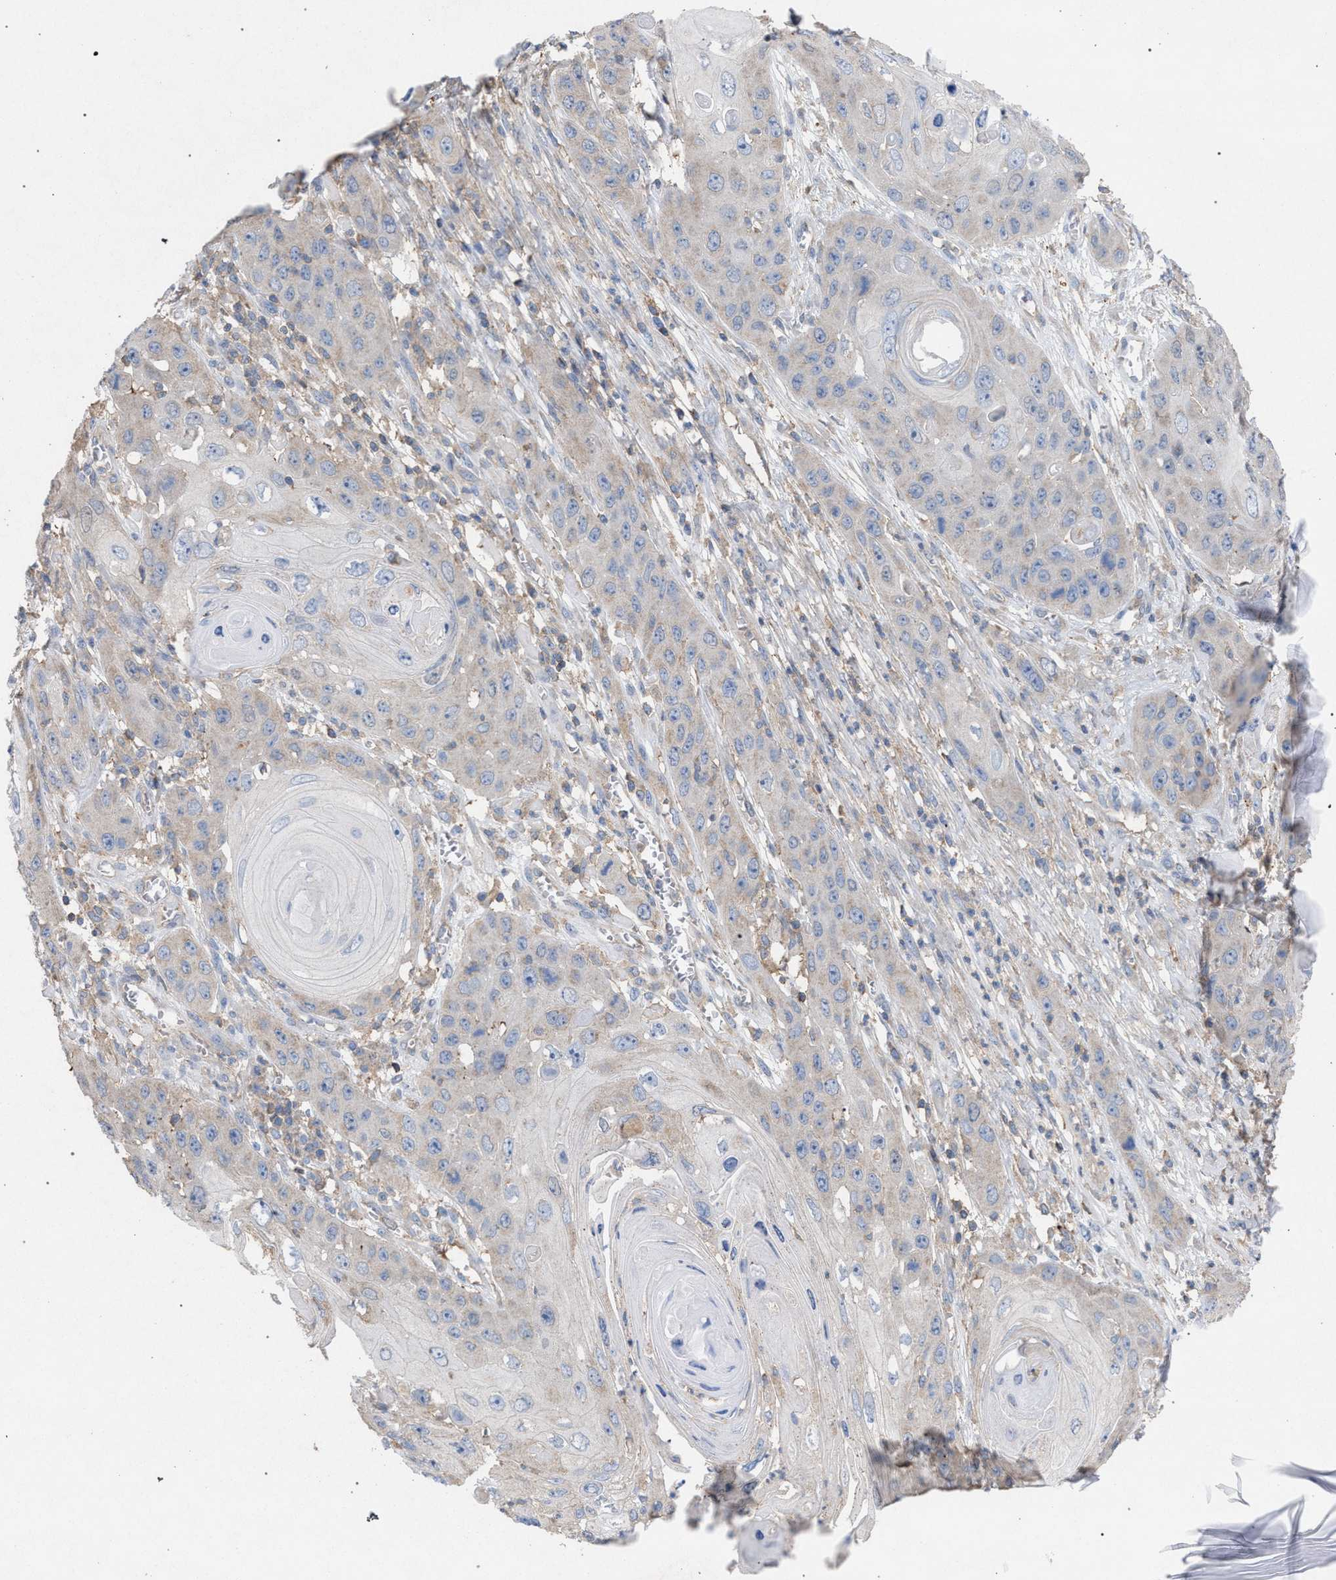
{"staining": {"intensity": "negative", "quantity": "none", "location": "none"}, "tissue": "skin cancer", "cell_type": "Tumor cells", "image_type": "cancer", "snomed": [{"axis": "morphology", "description": "Squamous cell carcinoma, NOS"}, {"axis": "topography", "description": "Skin"}], "caption": "An IHC micrograph of skin cancer is shown. There is no staining in tumor cells of skin cancer.", "gene": "VPS13A", "patient": {"sex": "male", "age": 55}}